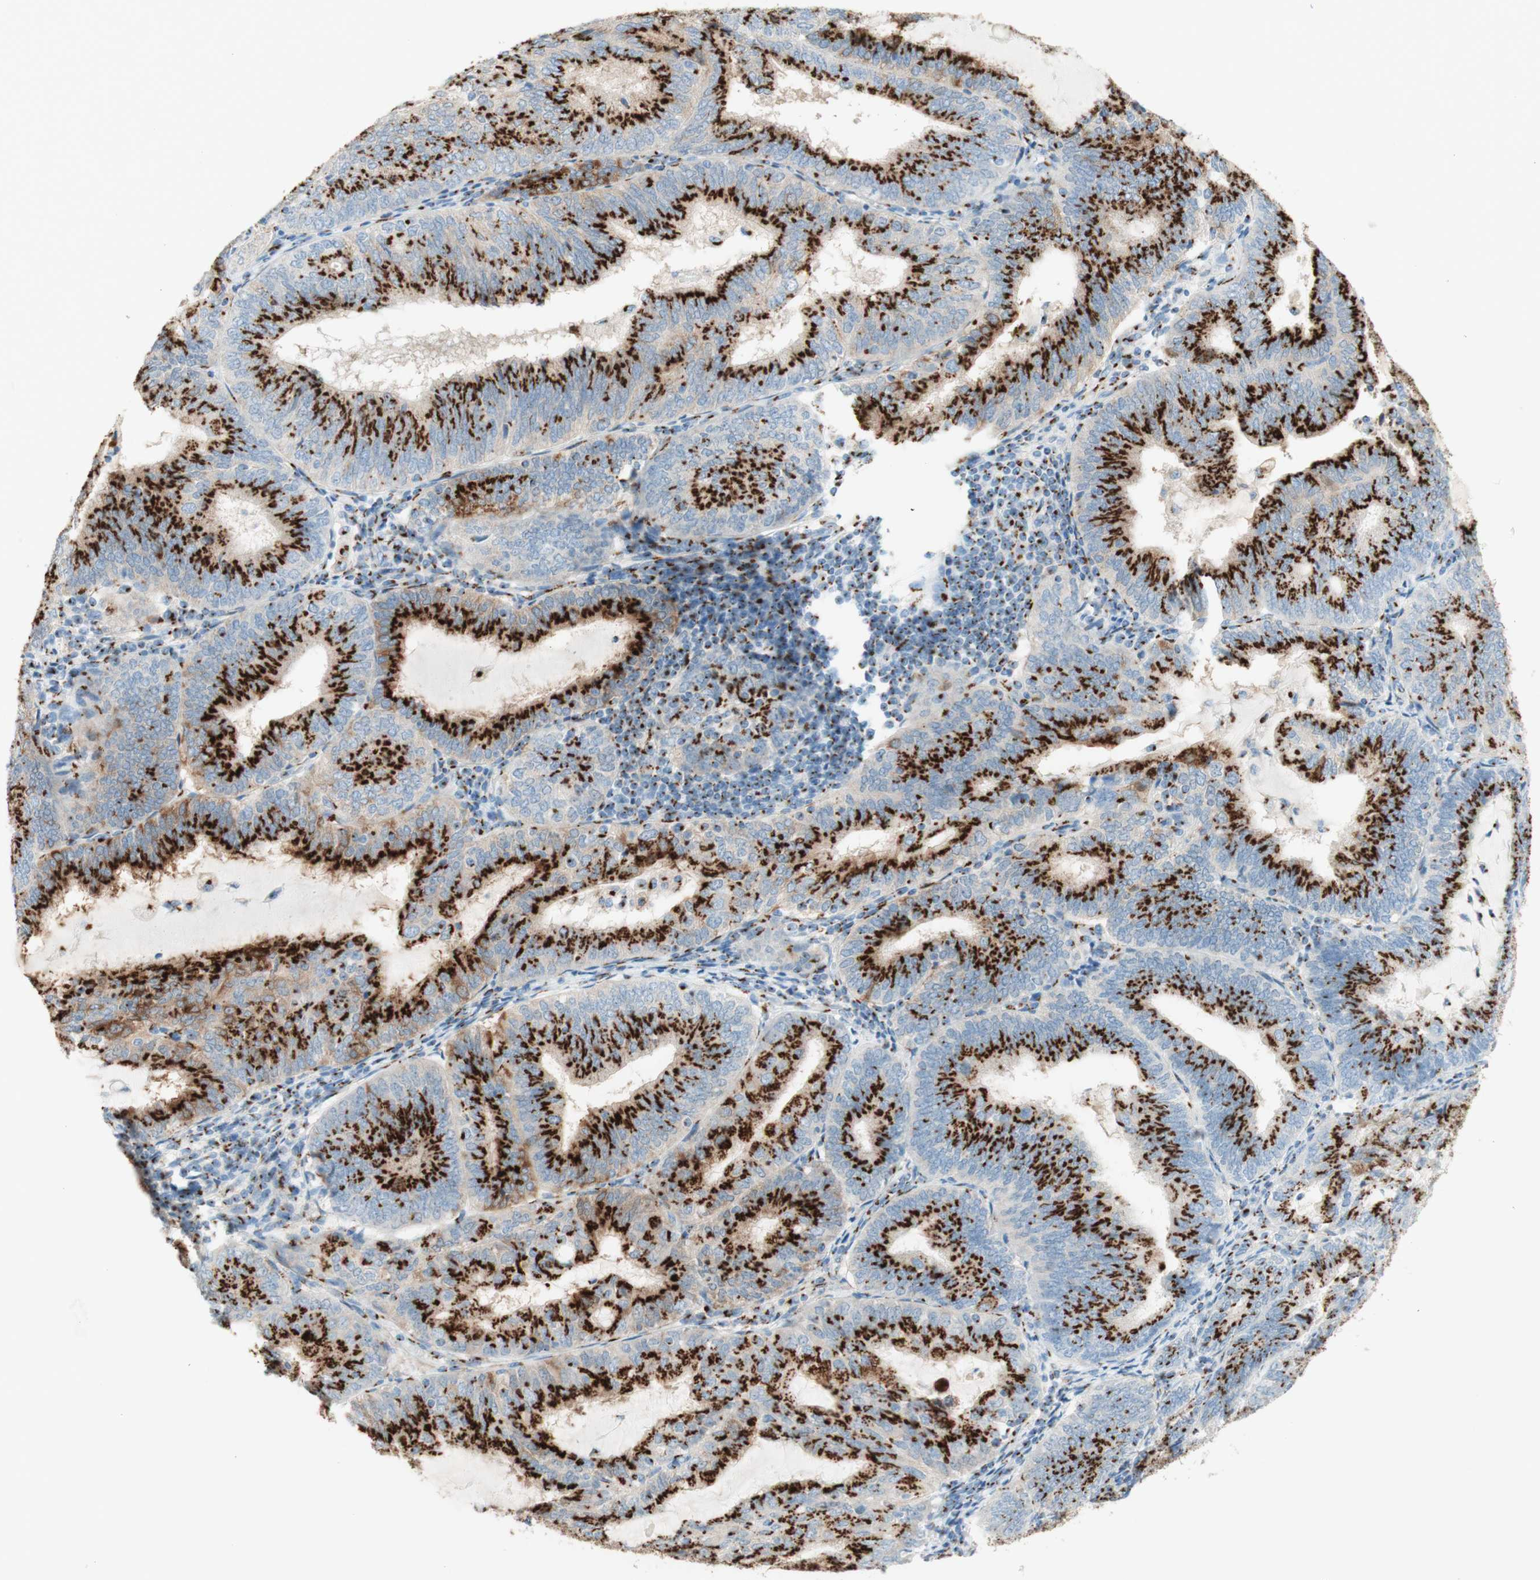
{"staining": {"intensity": "strong", "quantity": ">75%", "location": "cytoplasmic/membranous"}, "tissue": "endometrial cancer", "cell_type": "Tumor cells", "image_type": "cancer", "snomed": [{"axis": "morphology", "description": "Adenocarcinoma, NOS"}, {"axis": "topography", "description": "Endometrium"}], "caption": "Tumor cells display strong cytoplasmic/membranous positivity in approximately >75% of cells in adenocarcinoma (endometrial).", "gene": "GOLGB1", "patient": {"sex": "female", "age": 81}}